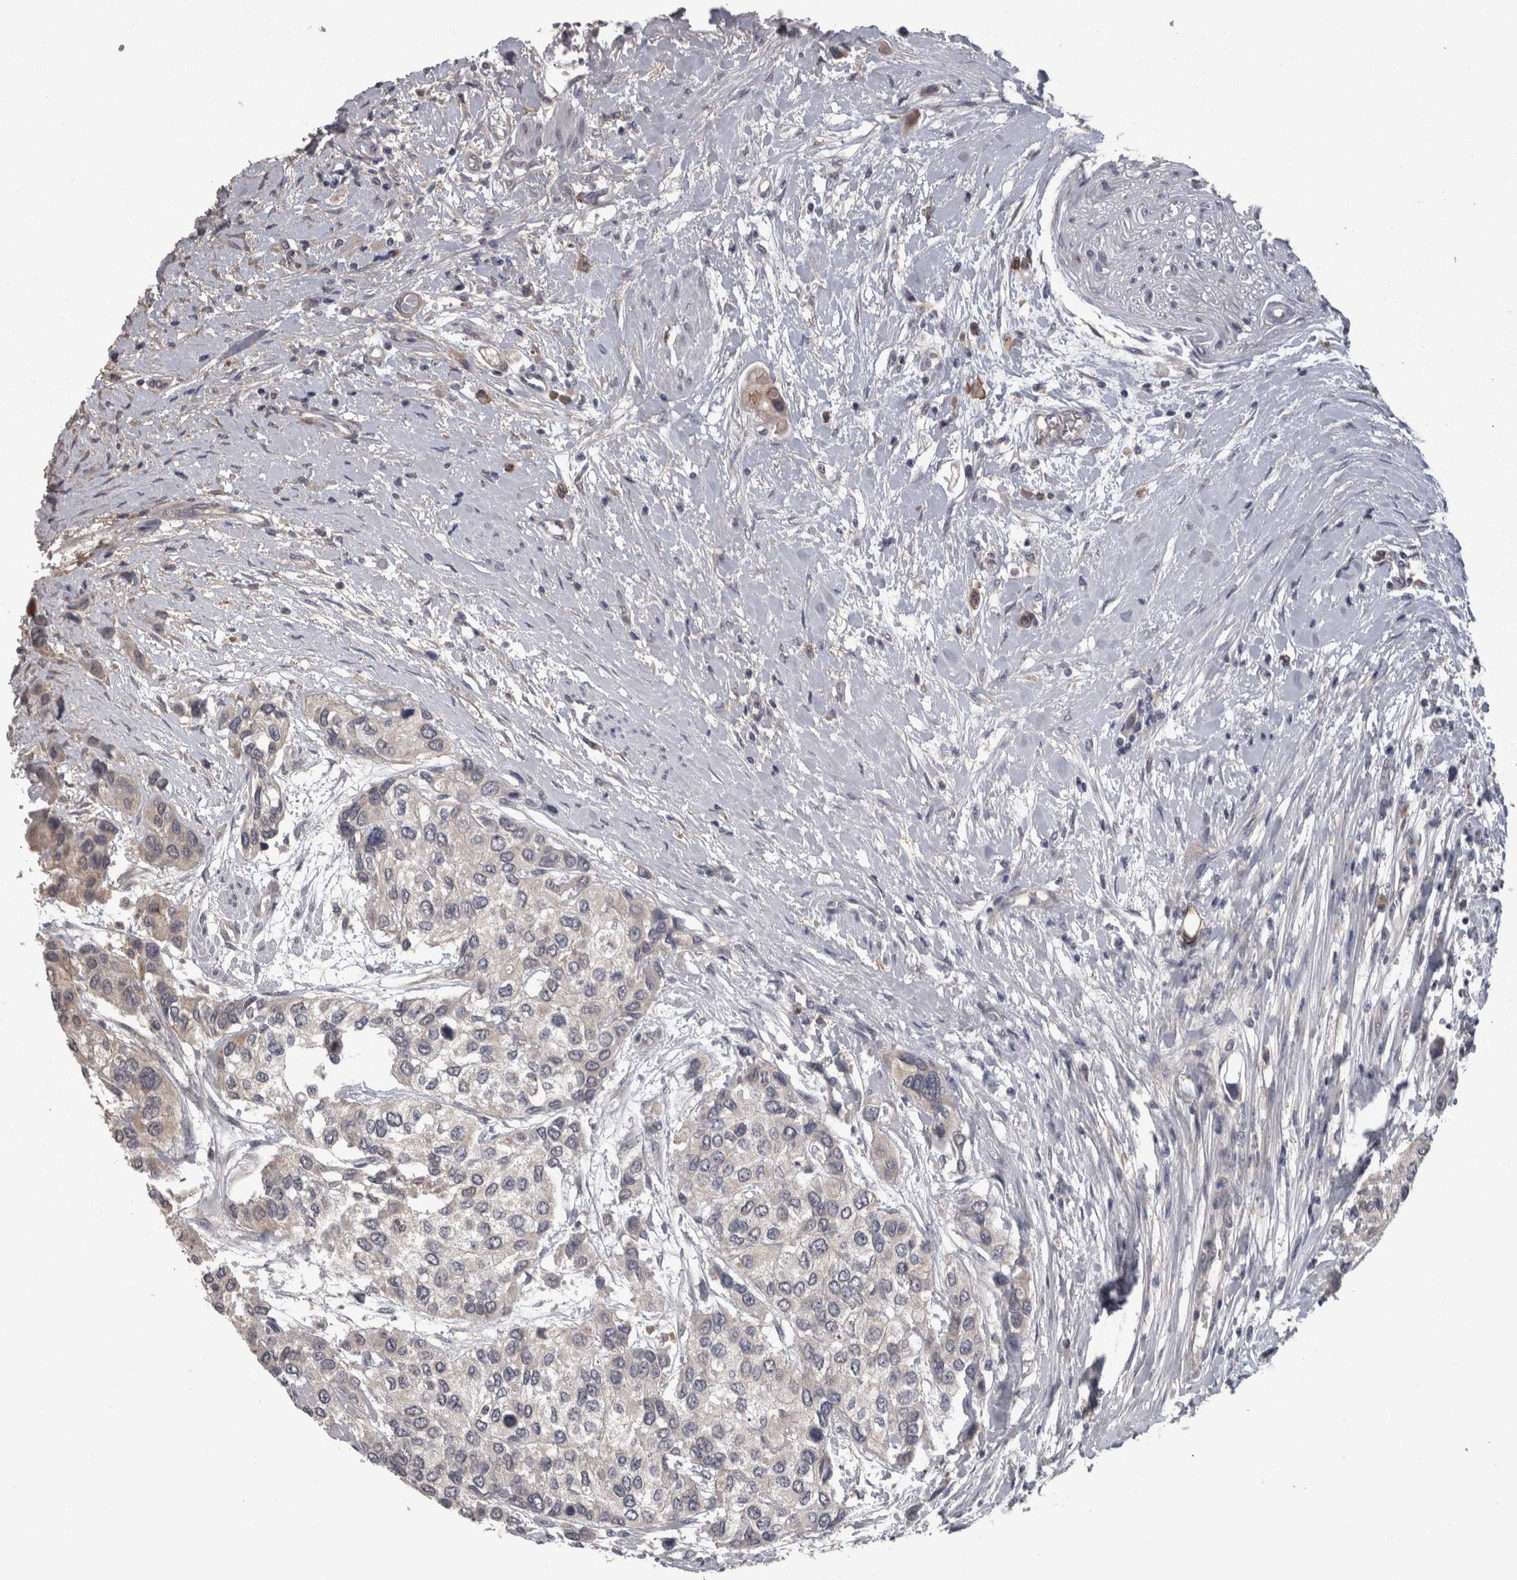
{"staining": {"intensity": "negative", "quantity": "none", "location": "none"}, "tissue": "urothelial cancer", "cell_type": "Tumor cells", "image_type": "cancer", "snomed": [{"axis": "morphology", "description": "Urothelial carcinoma, High grade"}, {"axis": "topography", "description": "Urinary bladder"}], "caption": "The immunohistochemistry (IHC) image has no significant expression in tumor cells of urothelial cancer tissue.", "gene": "PON3", "patient": {"sex": "female", "age": 56}}